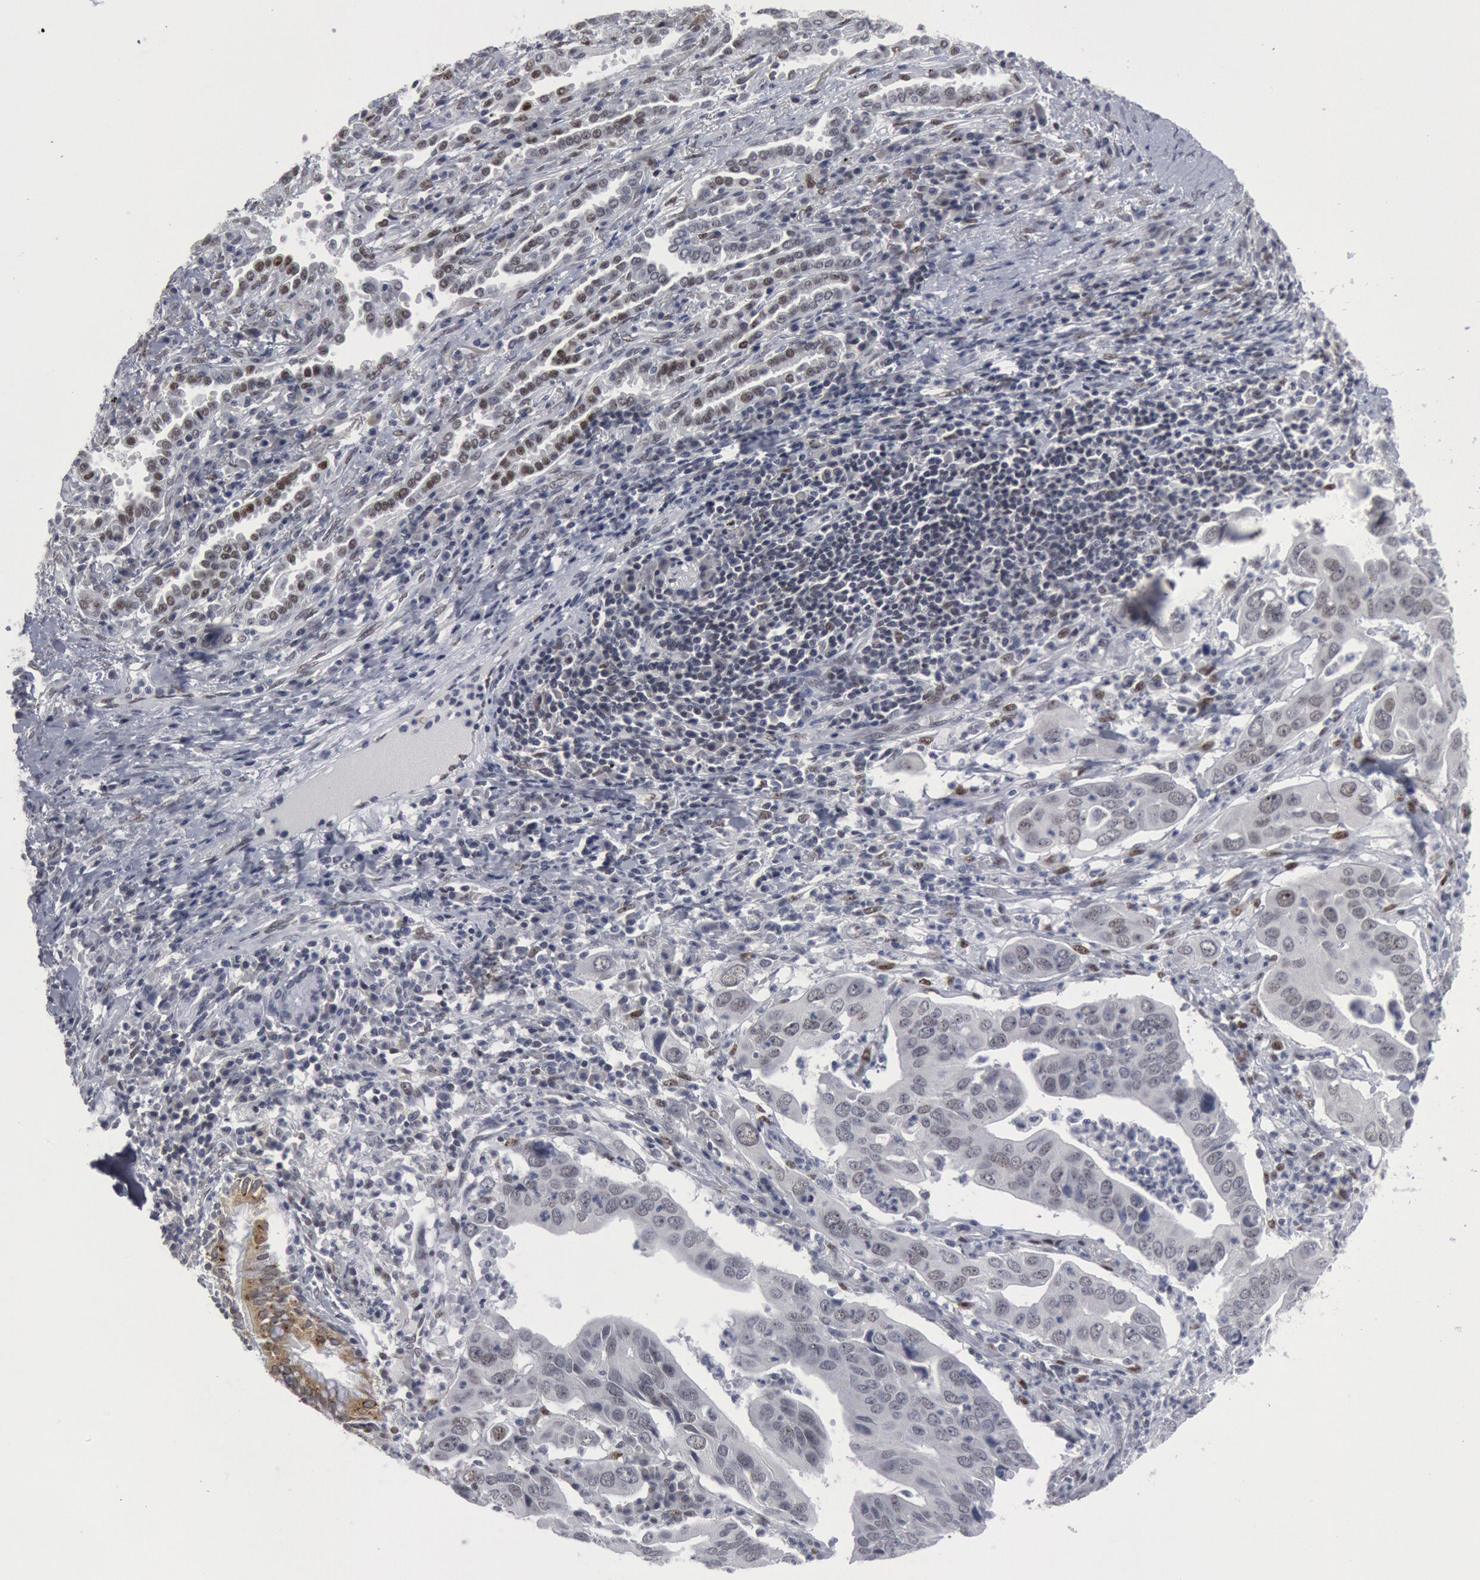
{"staining": {"intensity": "negative", "quantity": "none", "location": "none"}, "tissue": "lung cancer", "cell_type": "Tumor cells", "image_type": "cancer", "snomed": [{"axis": "morphology", "description": "Adenocarcinoma, NOS"}, {"axis": "topography", "description": "Lung"}], "caption": "Lung cancer stained for a protein using immunohistochemistry exhibits no expression tumor cells.", "gene": "FOXO1", "patient": {"sex": "male", "age": 48}}